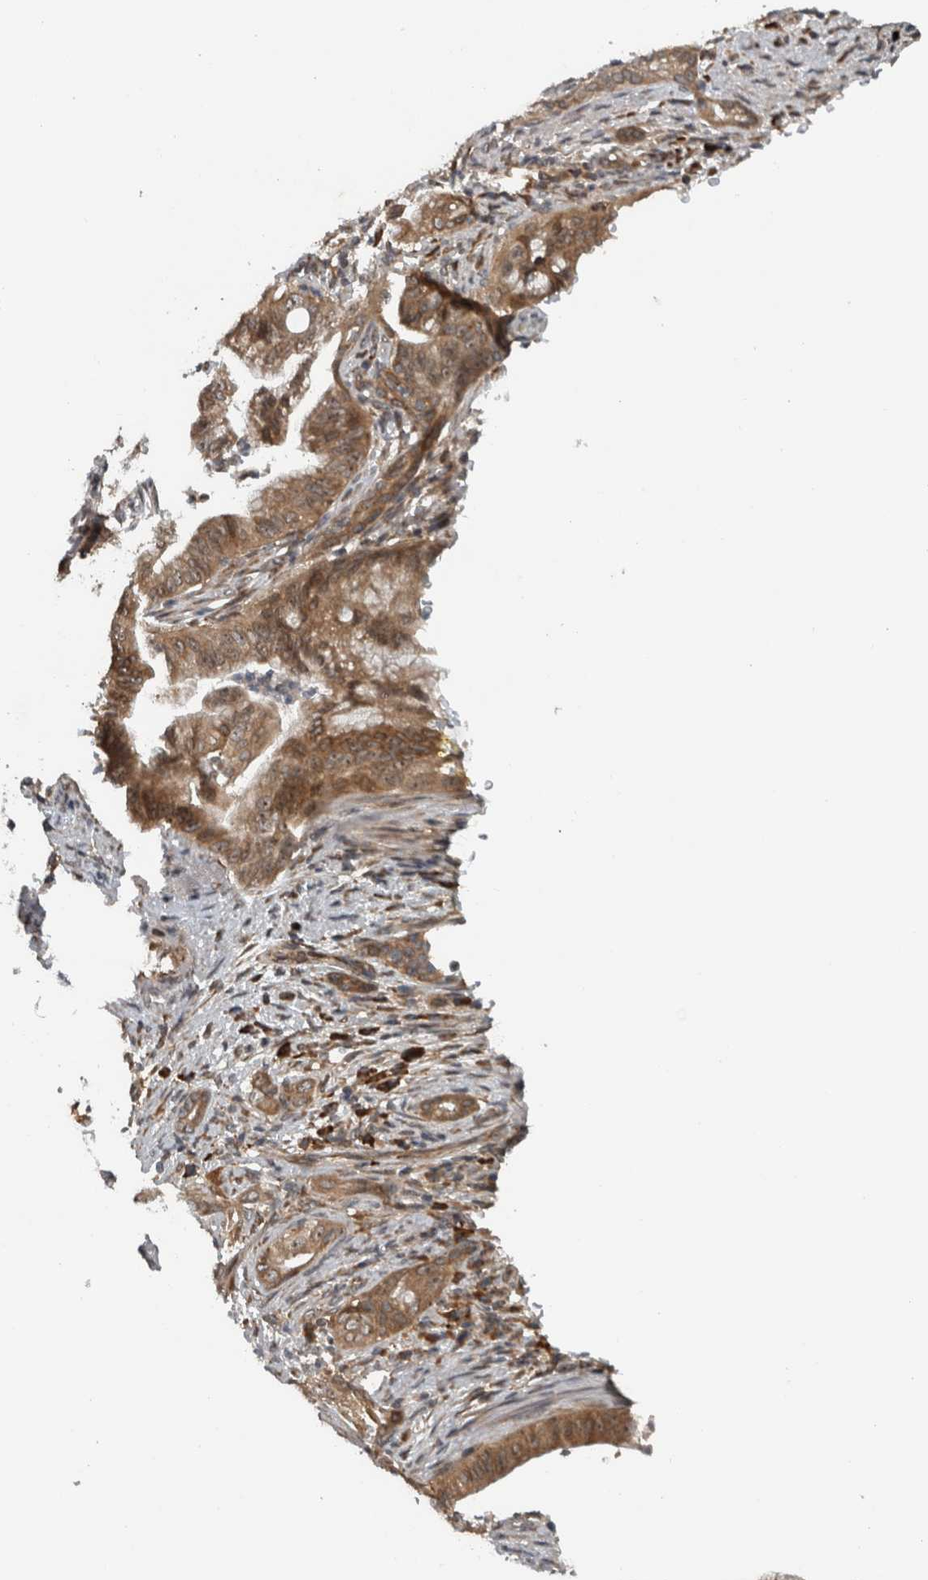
{"staining": {"intensity": "moderate", "quantity": ">75%", "location": "cytoplasmic/membranous,nuclear"}, "tissue": "pancreatic cancer", "cell_type": "Tumor cells", "image_type": "cancer", "snomed": [{"axis": "morphology", "description": "Adenocarcinoma, NOS"}, {"axis": "topography", "description": "Pancreas"}], "caption": "Immunohistochemistry (DAB (3,3'-diaminobenzidine)) staining of adenocarcinoma (pancreatic) shows moderate cytoplasmic/membranous and nuclear protein staining in about >75% of tumor cells. (Brightfield microscopy of DAB IHC at high magnification).", "gene": "GPR137B", "patient": {"sex": "male", "age": 58}}